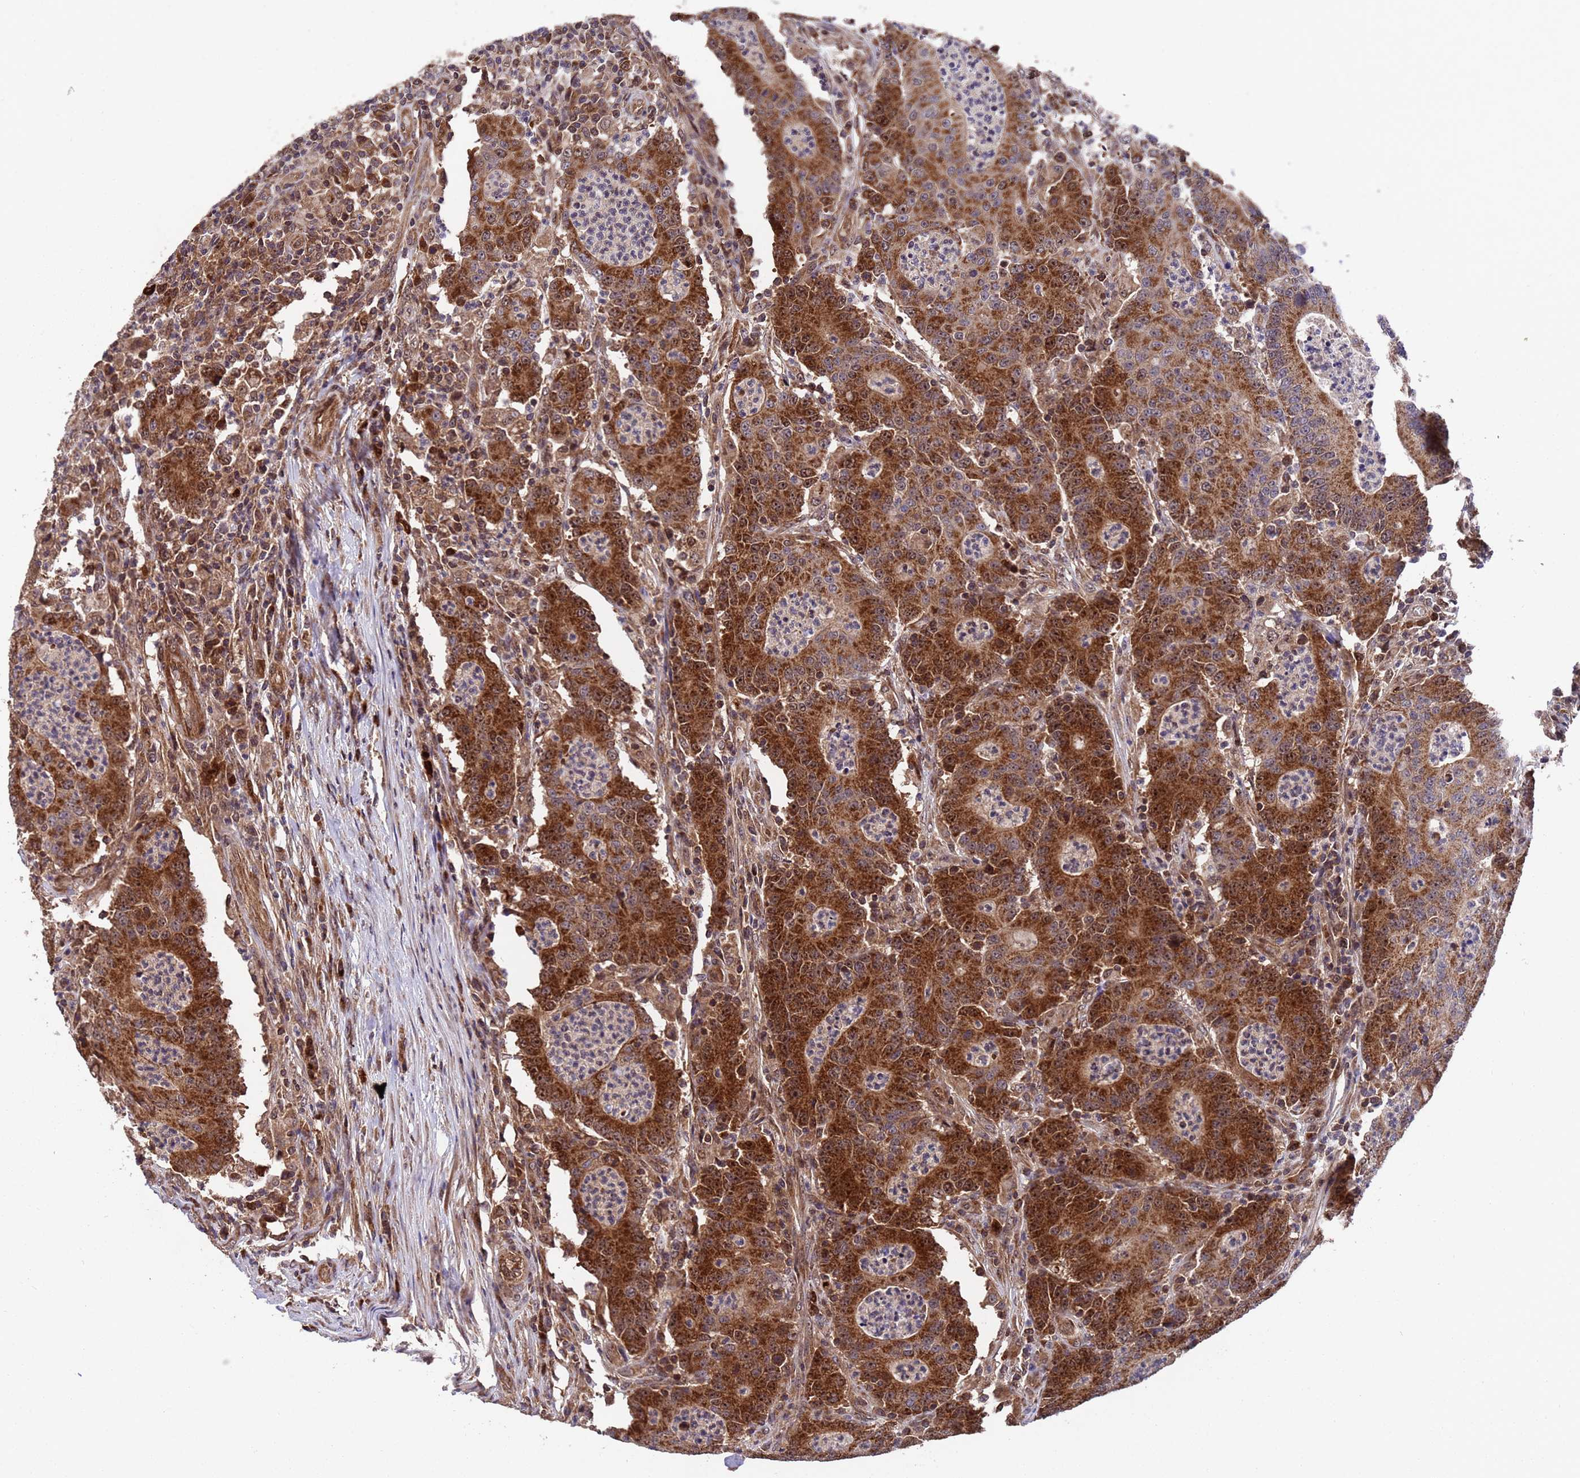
{"staining": {"intensity": "strong", "quantity": ">75%", "location": "cytoplasmic/membranous"}, "tissue": "colorectal cancer", "cell_type": "Tumor cells", "image_type": "cancer", "snomed": [{"axis": "morphology", "description": "Adenocarcinoma, NOS"}, {"axis": "topography", "description": "Colon"}], "caption": "IHC of colorectal cancer (adenocarcinoma) demonstrates high levels of strong cytoplasmic/membranous expression in about >75% of tumor cells.", "gene": "TSR3", "patient": {"sex": "male", "age": 83}}